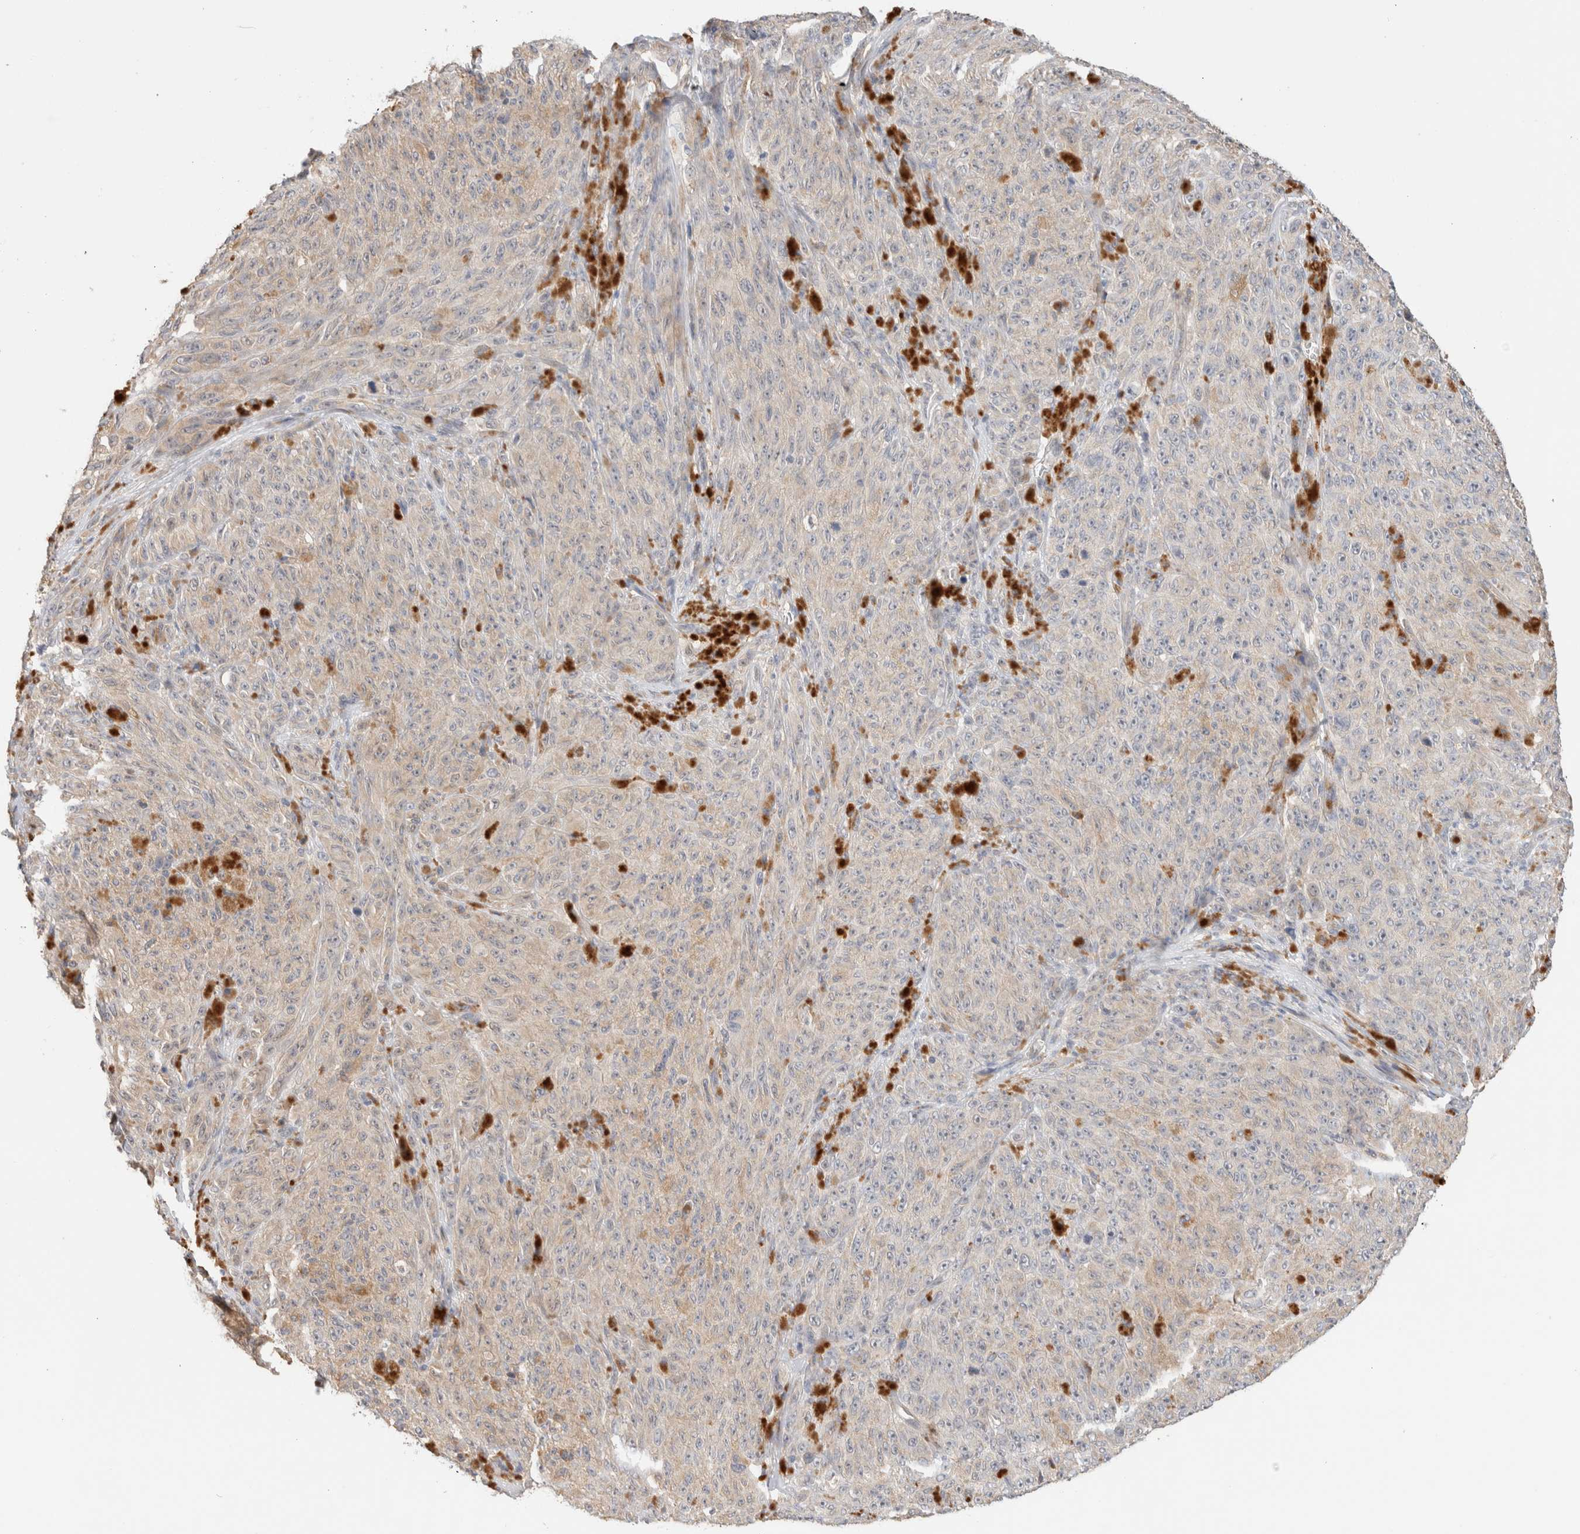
{"staining": {"intensity": "negative", "quantity": "none", "location": "none"}, "tissue": "melanoma", "cell_type": "Tumor cells", "image_type": "cancer", "snomed": [{"axis": "morphology", "description": "Malignant melanoma, NOS"}, {"axis": "topography", "description": "Skin"}], "caption": "A photomicrograph of human malignant melanoma is negative for staining in tumor cells.", "gene": "CA13", "patient": {"sex": "female", "age": 82}}